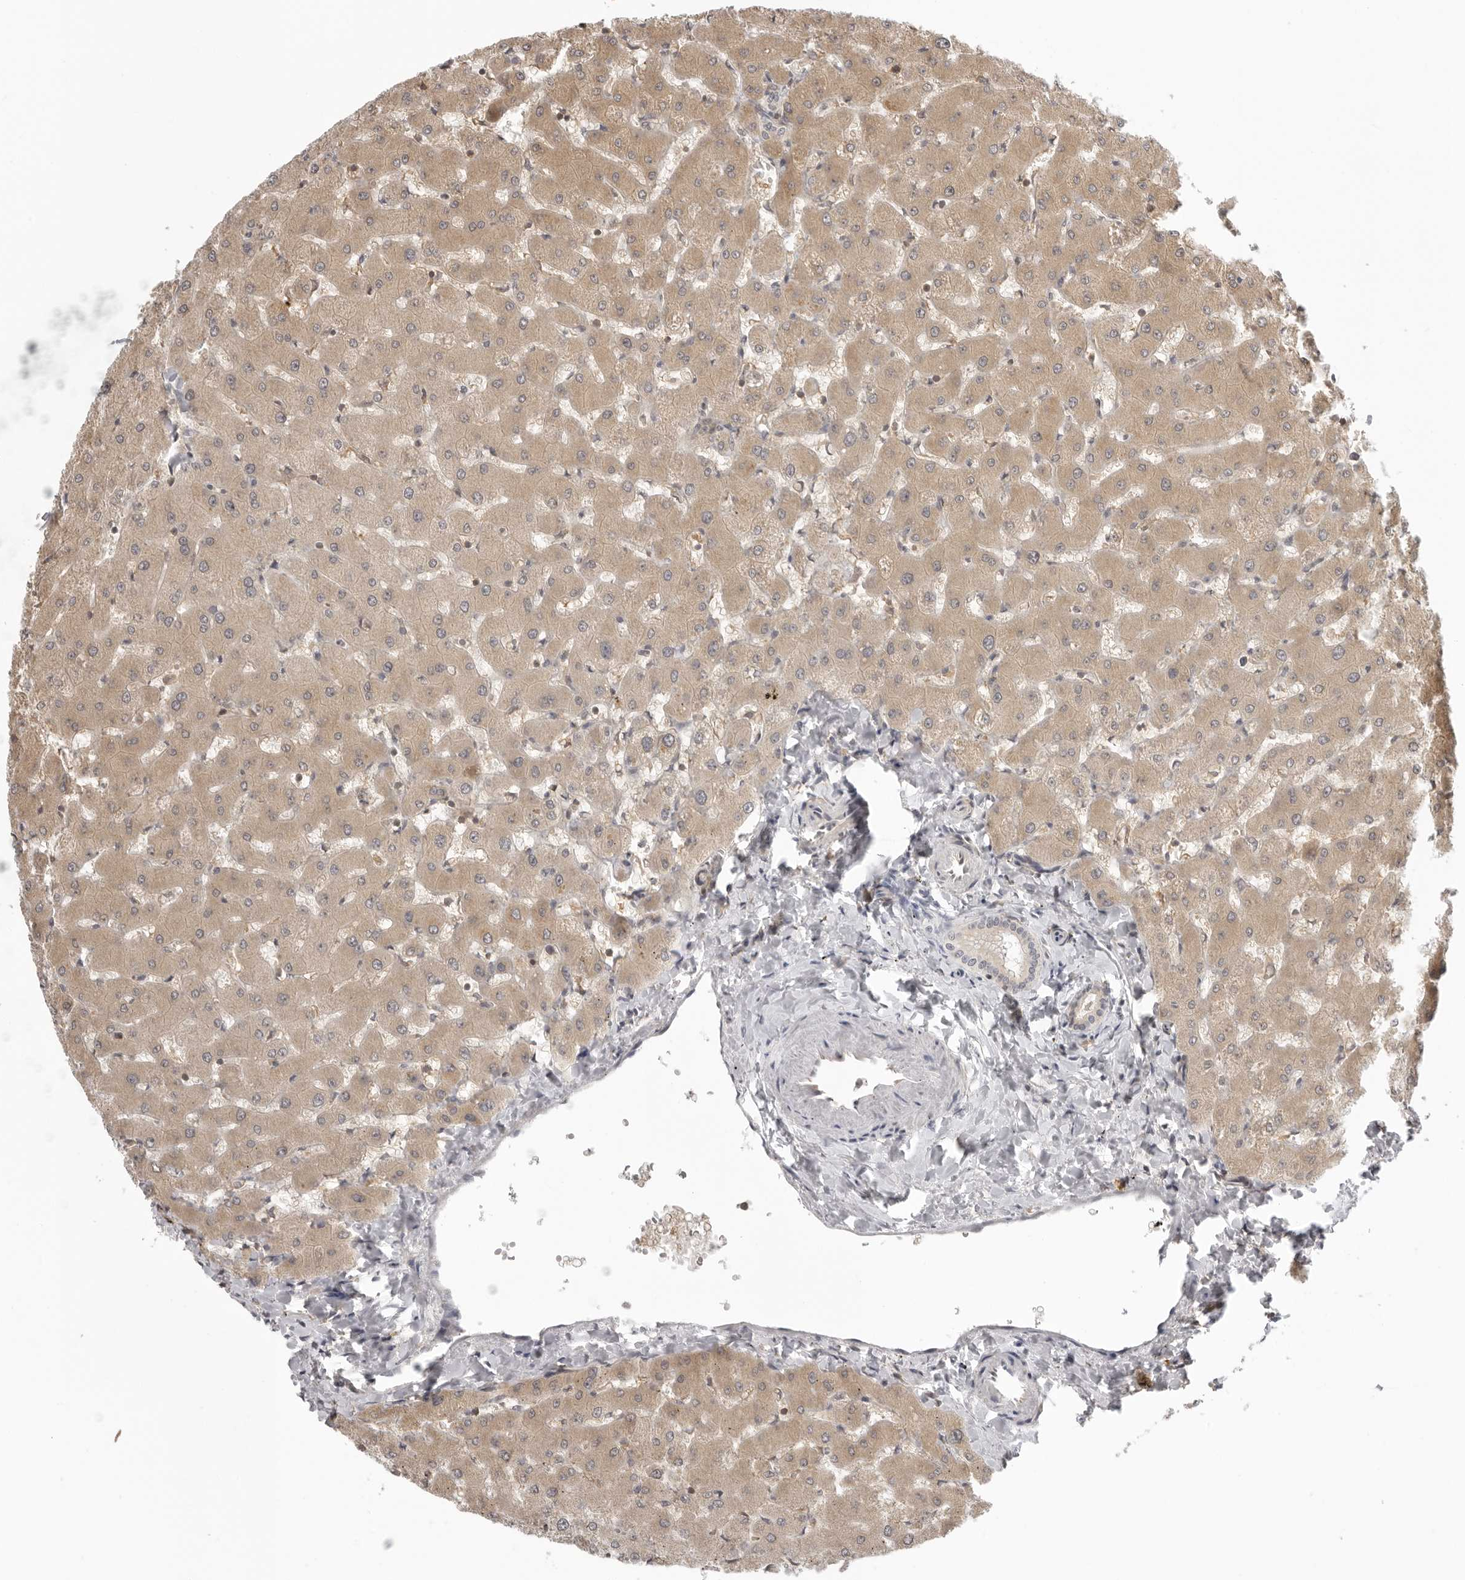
{"staining": {"intensity": "negative", "quantity": "none", "location": "none"}, "tissue": "liver", "cell_type": "Cholangiocytes", "image_type": "normal", "snomed": [{"axis": "morphology", "description": "Normal tissue, NOS"}, {"axis": "topography", "description": "Liver"}], "caption": "DAB immunohistochemical staining of unremarkable human liver reveals no significant positivity in cholangiocytes. Brightfield microscopy of IHC stained with DAB (brown) and hematoxylin (blue), captured at high magnification.", "gene": "PRRC2A", "patient": {"sex": "female", "age": 63}}